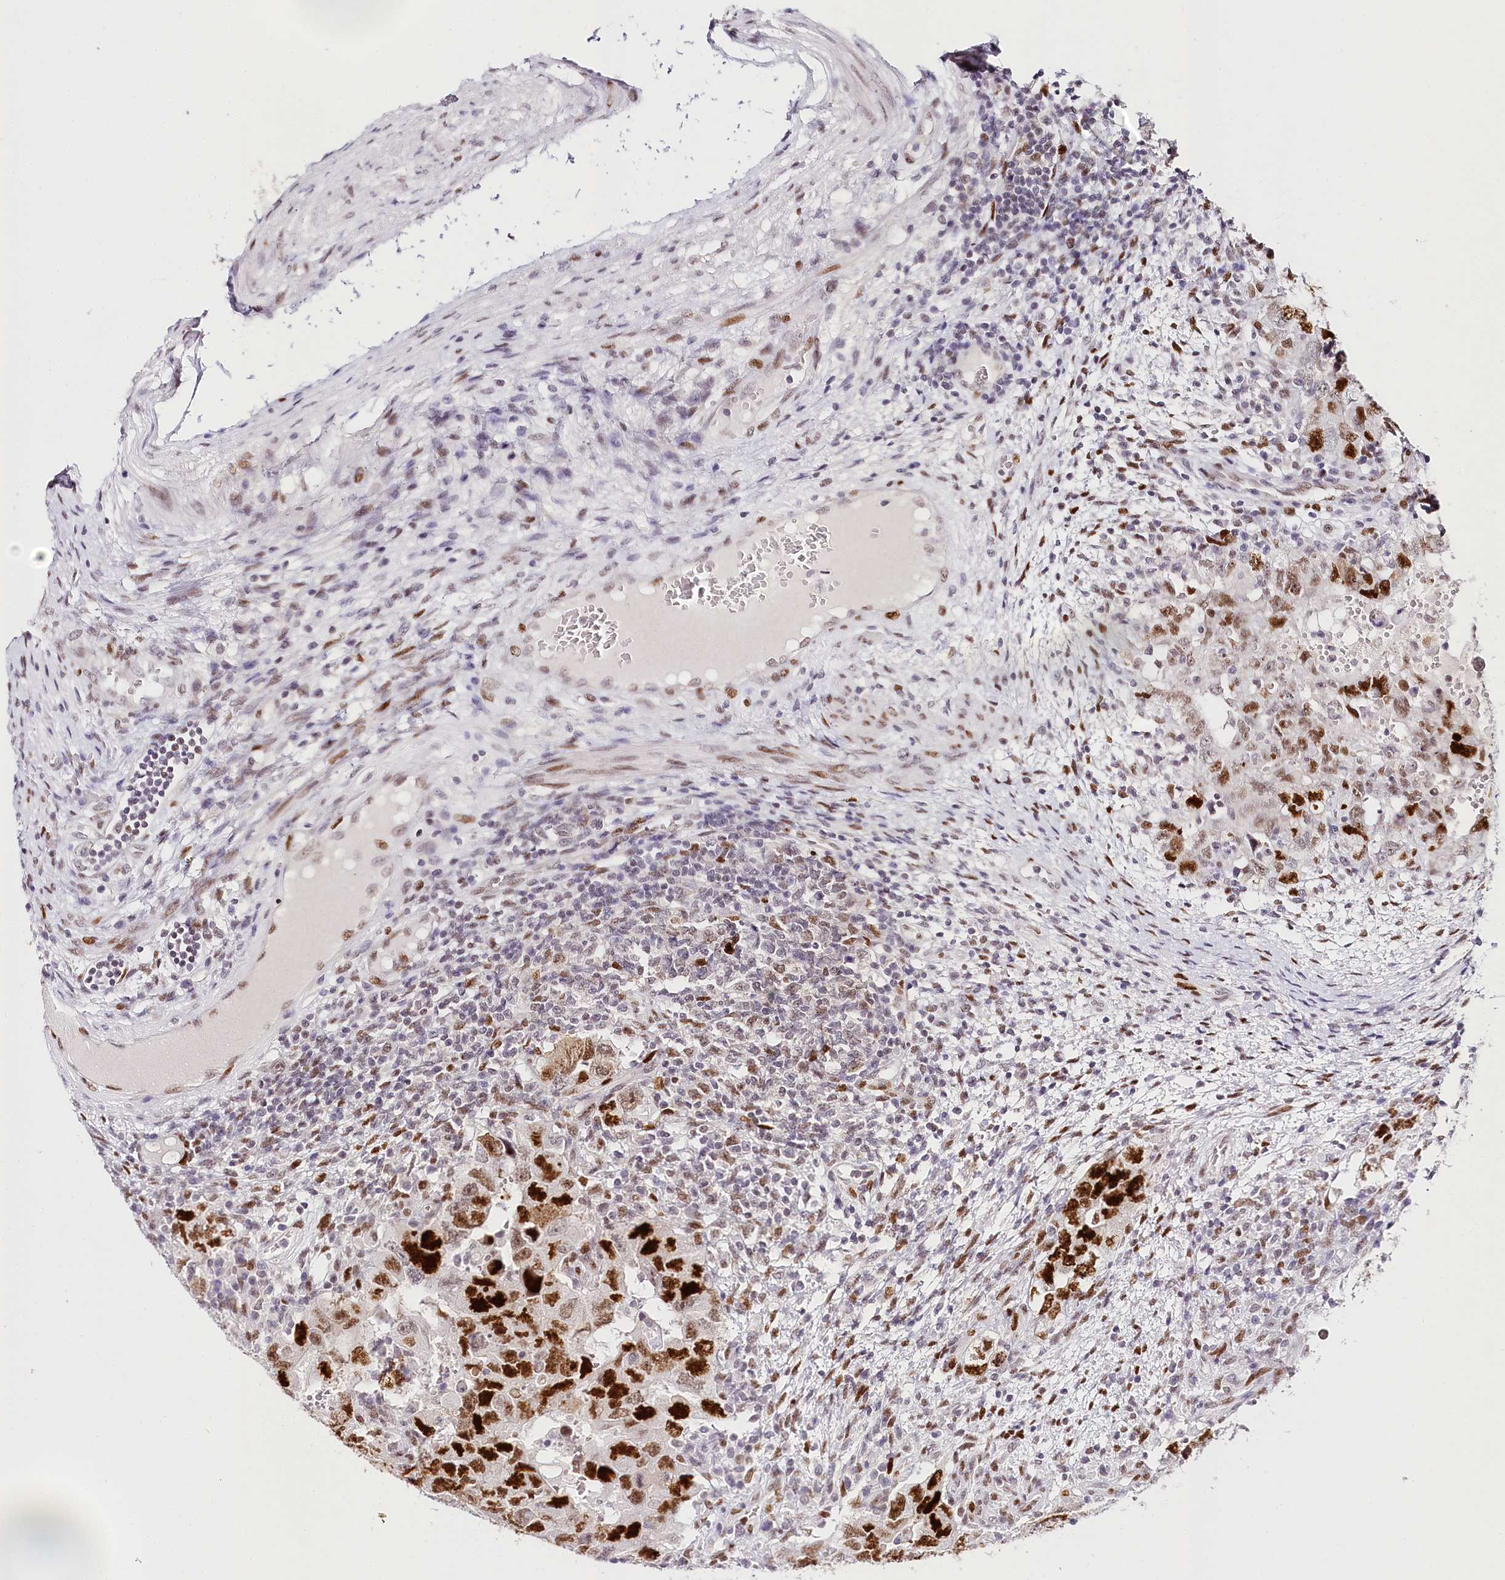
{"staining": {"intensity": "strong", "quantity": ">75%", "location": "nuclear"}, "tissue": "testis cancer", "cell_type": "Tumor cells", "image_type": "cancer", "snomed": [{"axis": "morphology", "description": "Carcinoma, Embryonal, NOS"}, {"axis": "topography", "description": "Testis"}], "caption": "The micrograph displays immunohistochemical staining of testis embryonal carcinoma. There is strong nuclear positivity is seen in approximately >75% of tumor cells.", "gene": "TP53", "patient": {"sex": "male", "age": 26}}